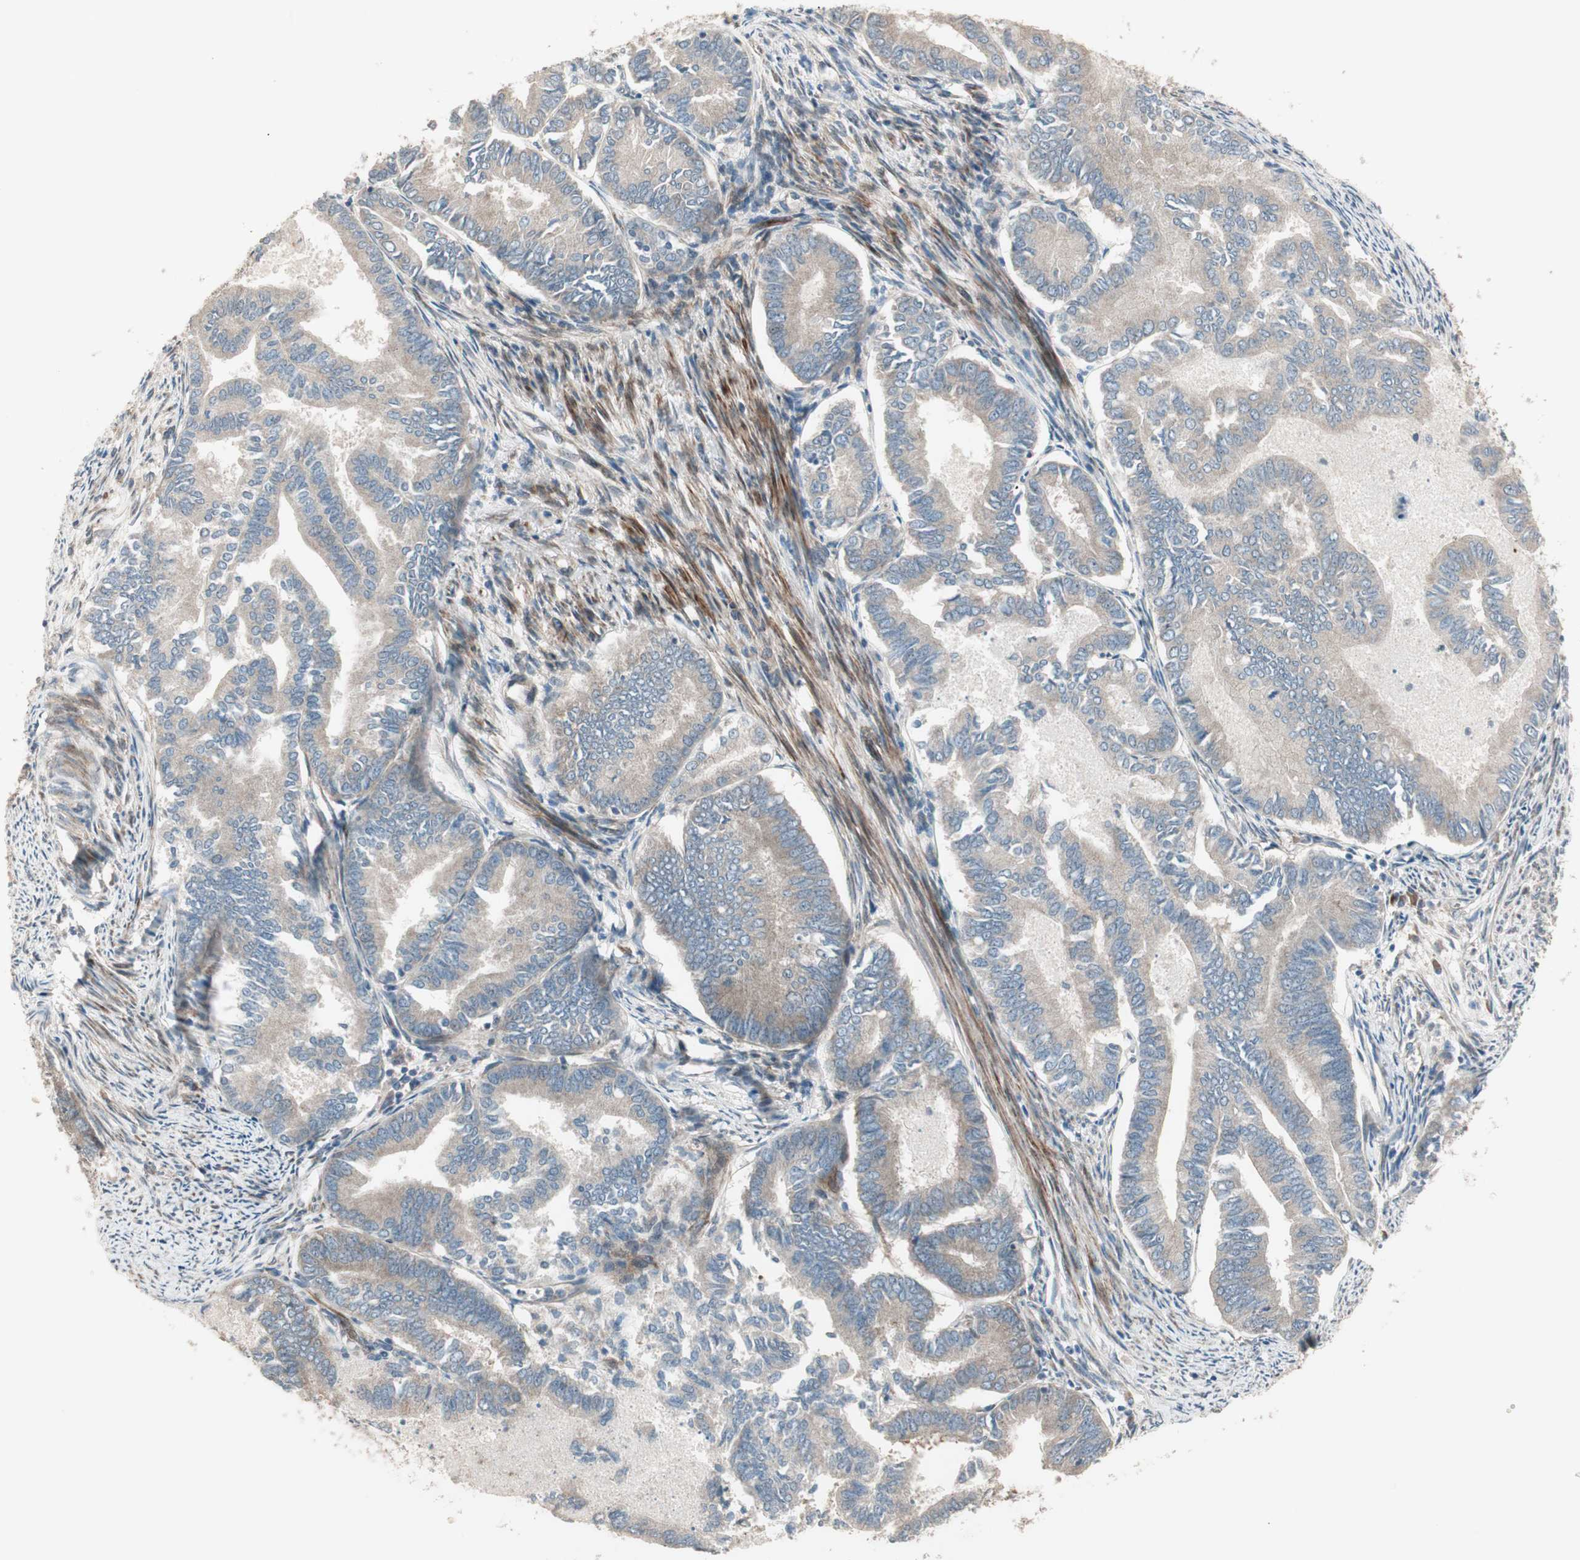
{"staining": {"intensity": "weak", "quantity": ">75%", "location": "cytoplasmic/membranous"}, "tissue": "endometrial cancer", "cell_type": "Tumor cells", "image_type": "cancer", "snomed": [{"axis": "morphology", "description": "Adenocarcinoma, NOS"}, {"axis": "topography", "description": "Endometrium"}], "caption": "Endometrial cancer tissue shows weak cytoplasmic/membranous expression in about >75% of tumor cells, visualized by immunohistochemistry.", "gene": "PPP2R5E", "patient": {"sex": "female", "age": 86}}